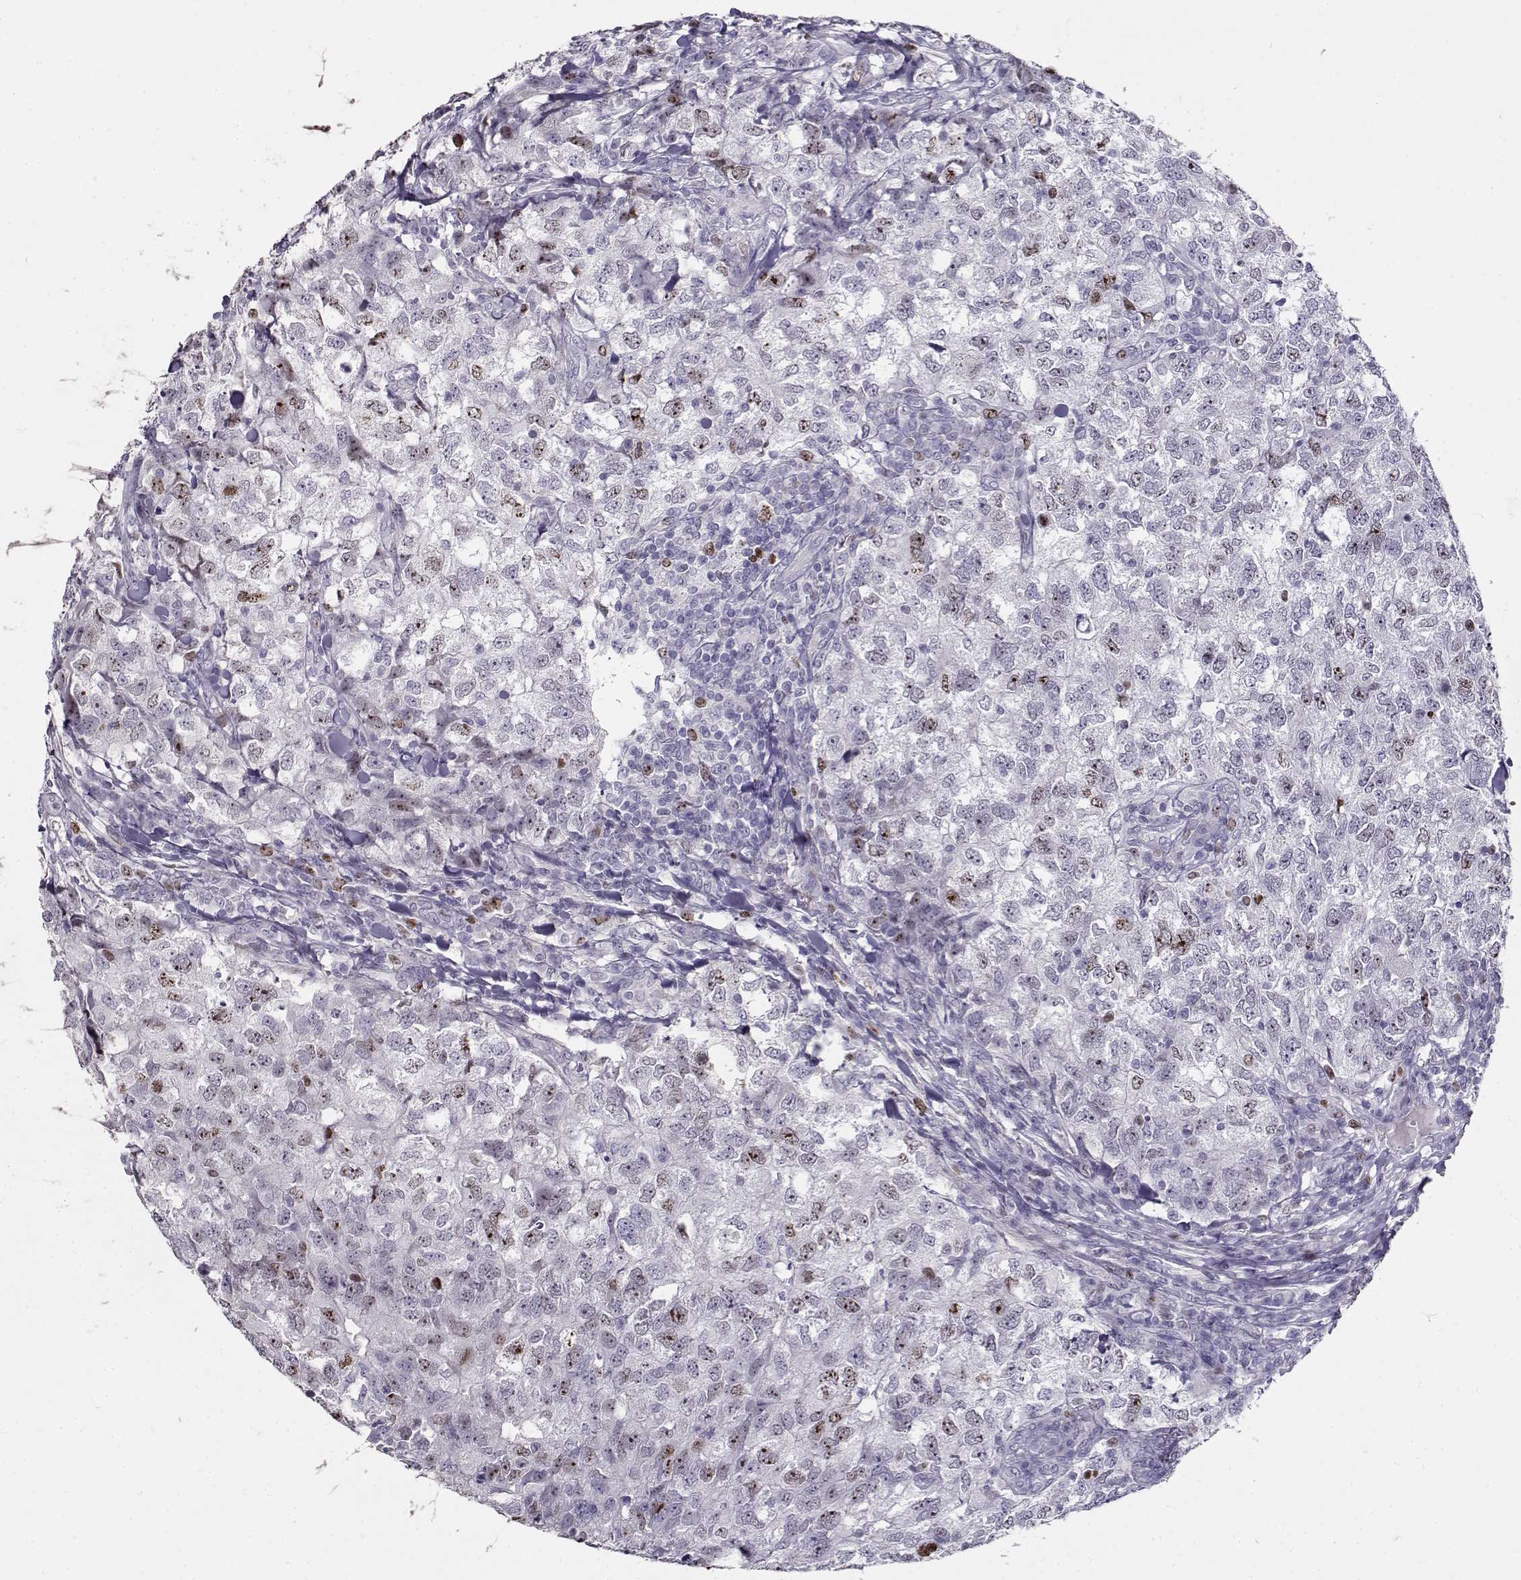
{"staining": {"intensity": "strong", "quantity": "<25%", "location": "nuclear"}, "tissue": "breast cancer", "cell_type": "Tumor cells", "image_type": "cancer", "snomed": [{"axis": "morphology", "description": "Duct carcinoma"}, {"axis": "topography", "description": "Breast"}], "caption": "Breast intraductal carcinoma stained with a brown dye displays strong nuclear positive expression in about <25% of tumor cells.", "gene": "NPW", "patient": {"sex": "female", "age": 30}}